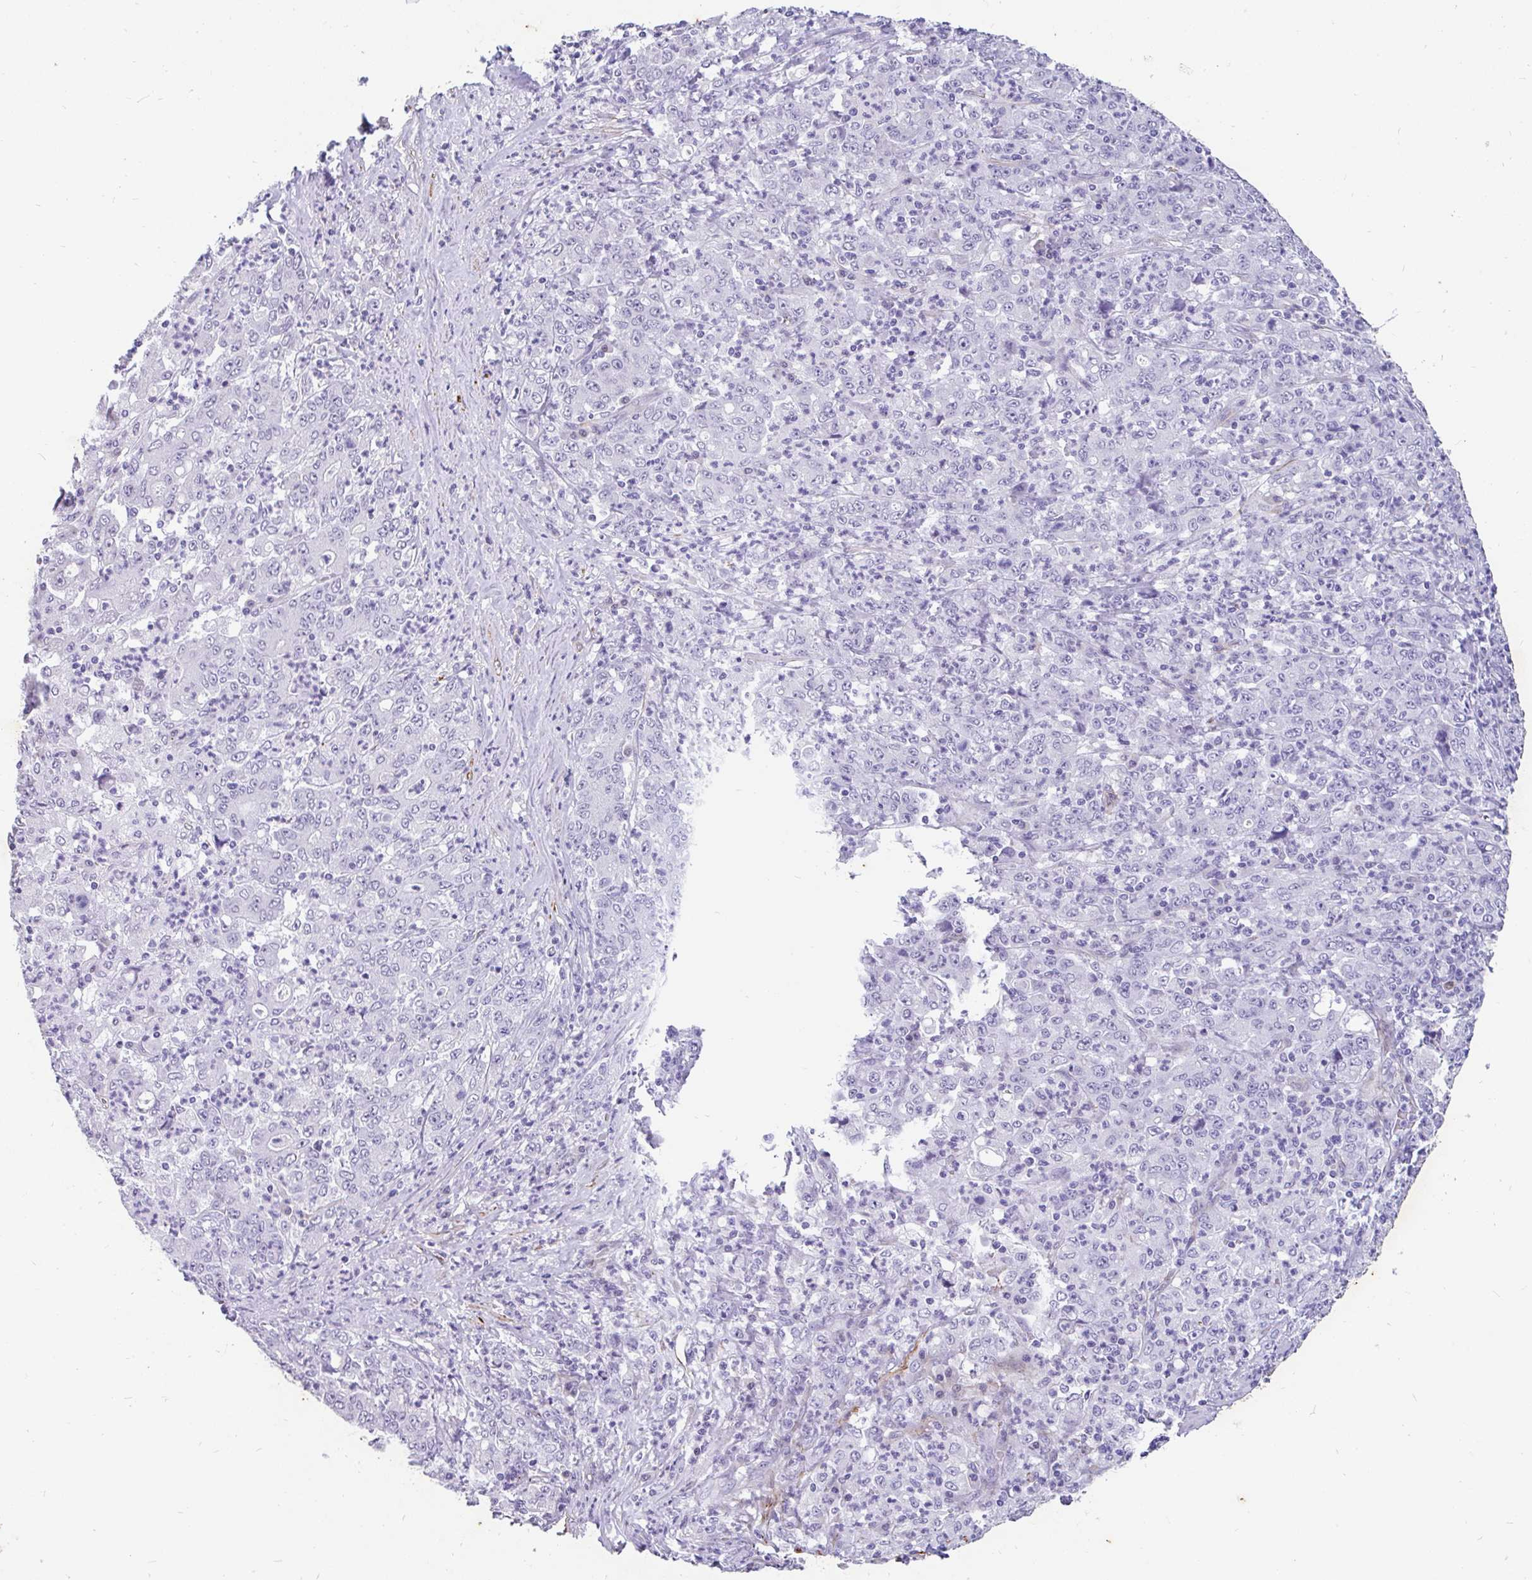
{"staining": {"intensity": "negative", "quantity": "none", "location": "none"}, "tissue": "stomach cancer", "cell_type": "Tumor cells", "image_type": "cancer", "snomed": [{"axis": "morphology", "description": "Adenocarcinoma, NOS"}, {"axis": "topography", "description": "Stomach, lower"}], "caption": "Adenocarcinoma (stomach) was stained to show a protein in brown. There is no significant staining in tumor cells. The staining was performed using DAB (3,3'-diaminobenzidine) to visualize the protein expression in brown, while the nuclei were stained in blue with hematoxylin (Magnification: 20x).", "gene": "EML5", "patient": {"sex": "female", "age": 71}}